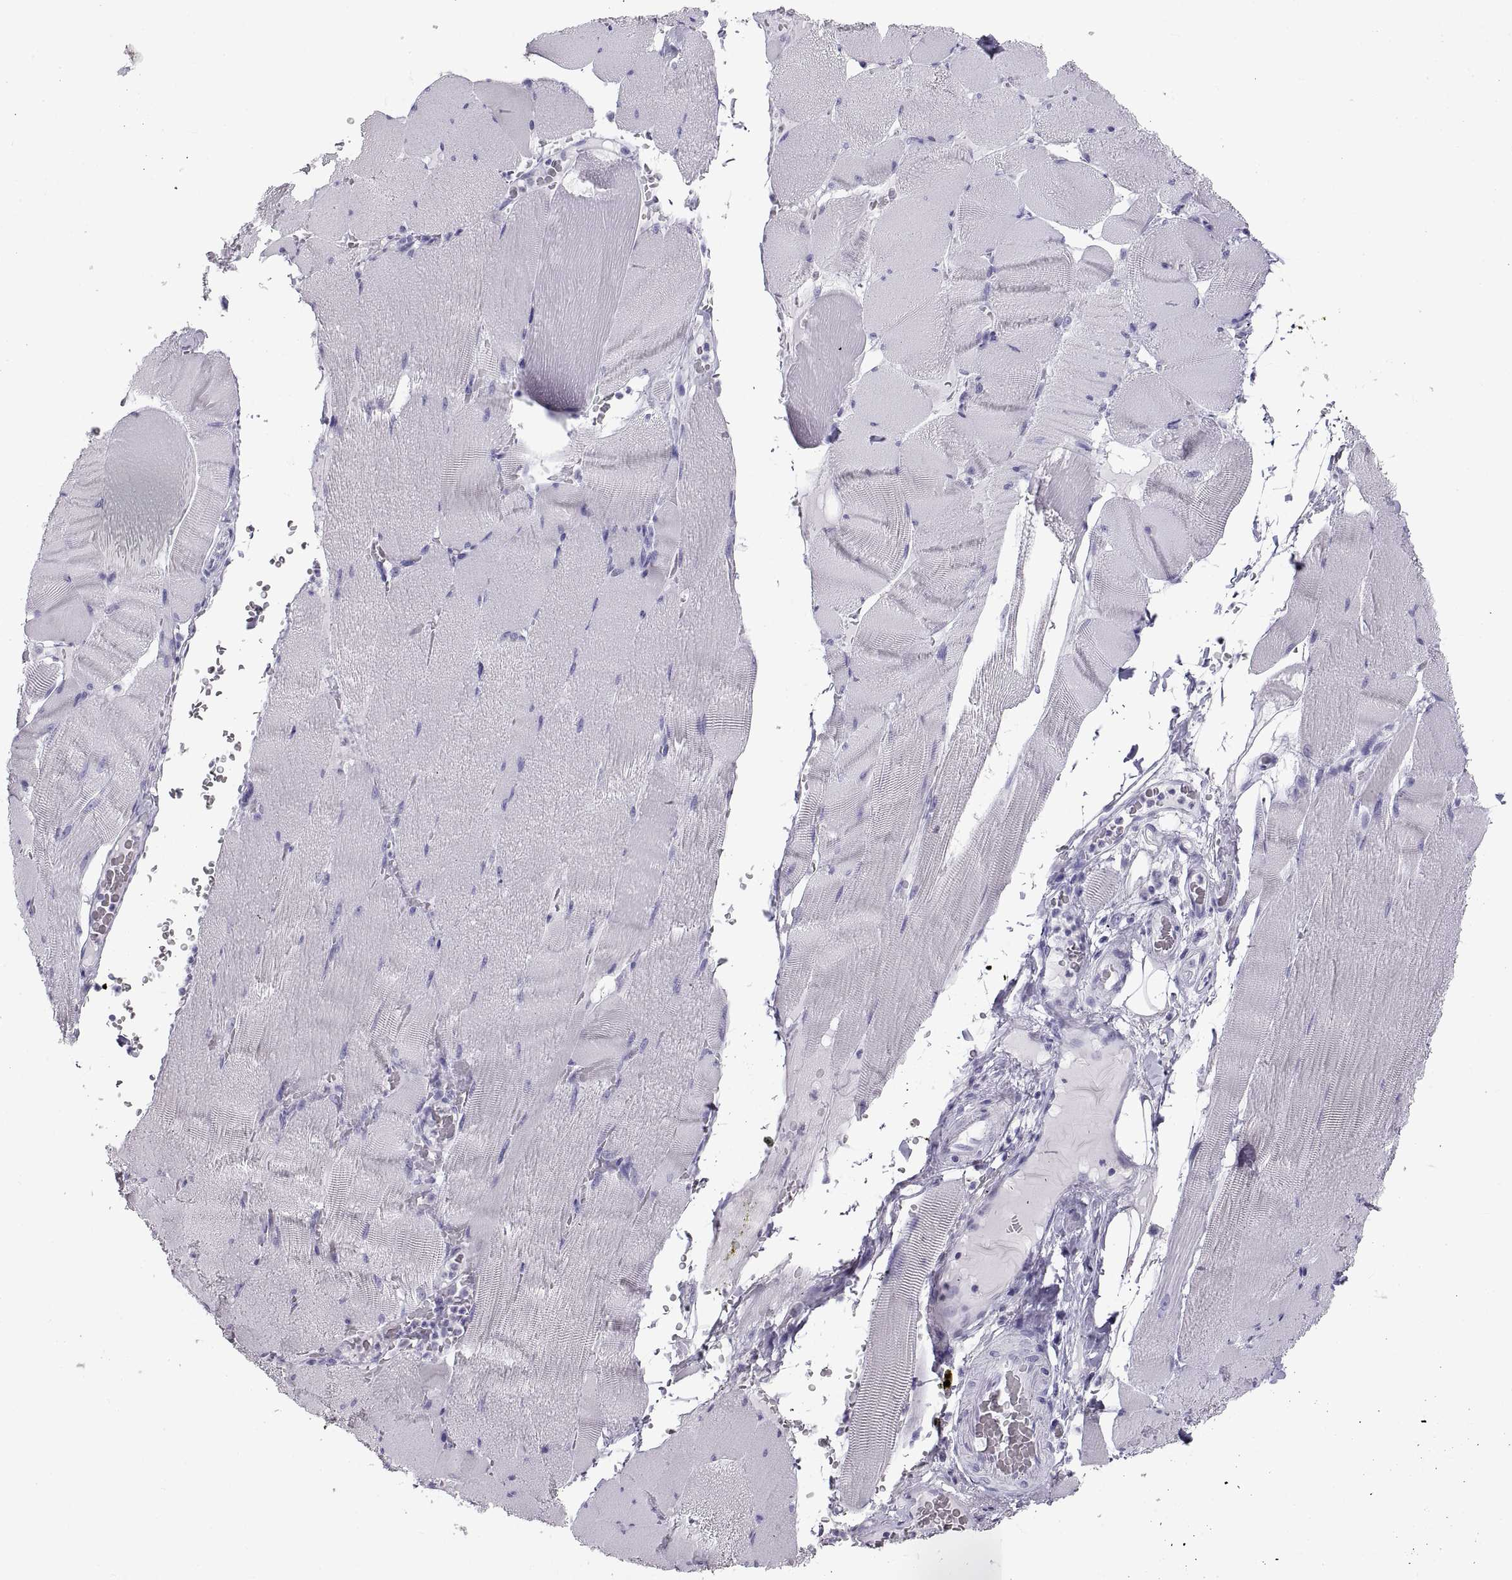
{"staining": {"intensity": "negative", "quantity": "none", "location": "none"}, "tissue": "skeletal muscle", "cell_type": "Myocytes", "image_type": "normal", "snomed": [{"axis": "morphology", "description": "Normal tissue, NOS"}, {"axis": "topography", "description": "Skeletal muscle"}], "caption": "The immunohistochemistry (IHC) histopathology image has no significant positivity in myocytes of skeletal muscle. (DAB IHC, high magnification).", "gene": "RLBP1", "patient": {"sex": "male", "age": 56}}